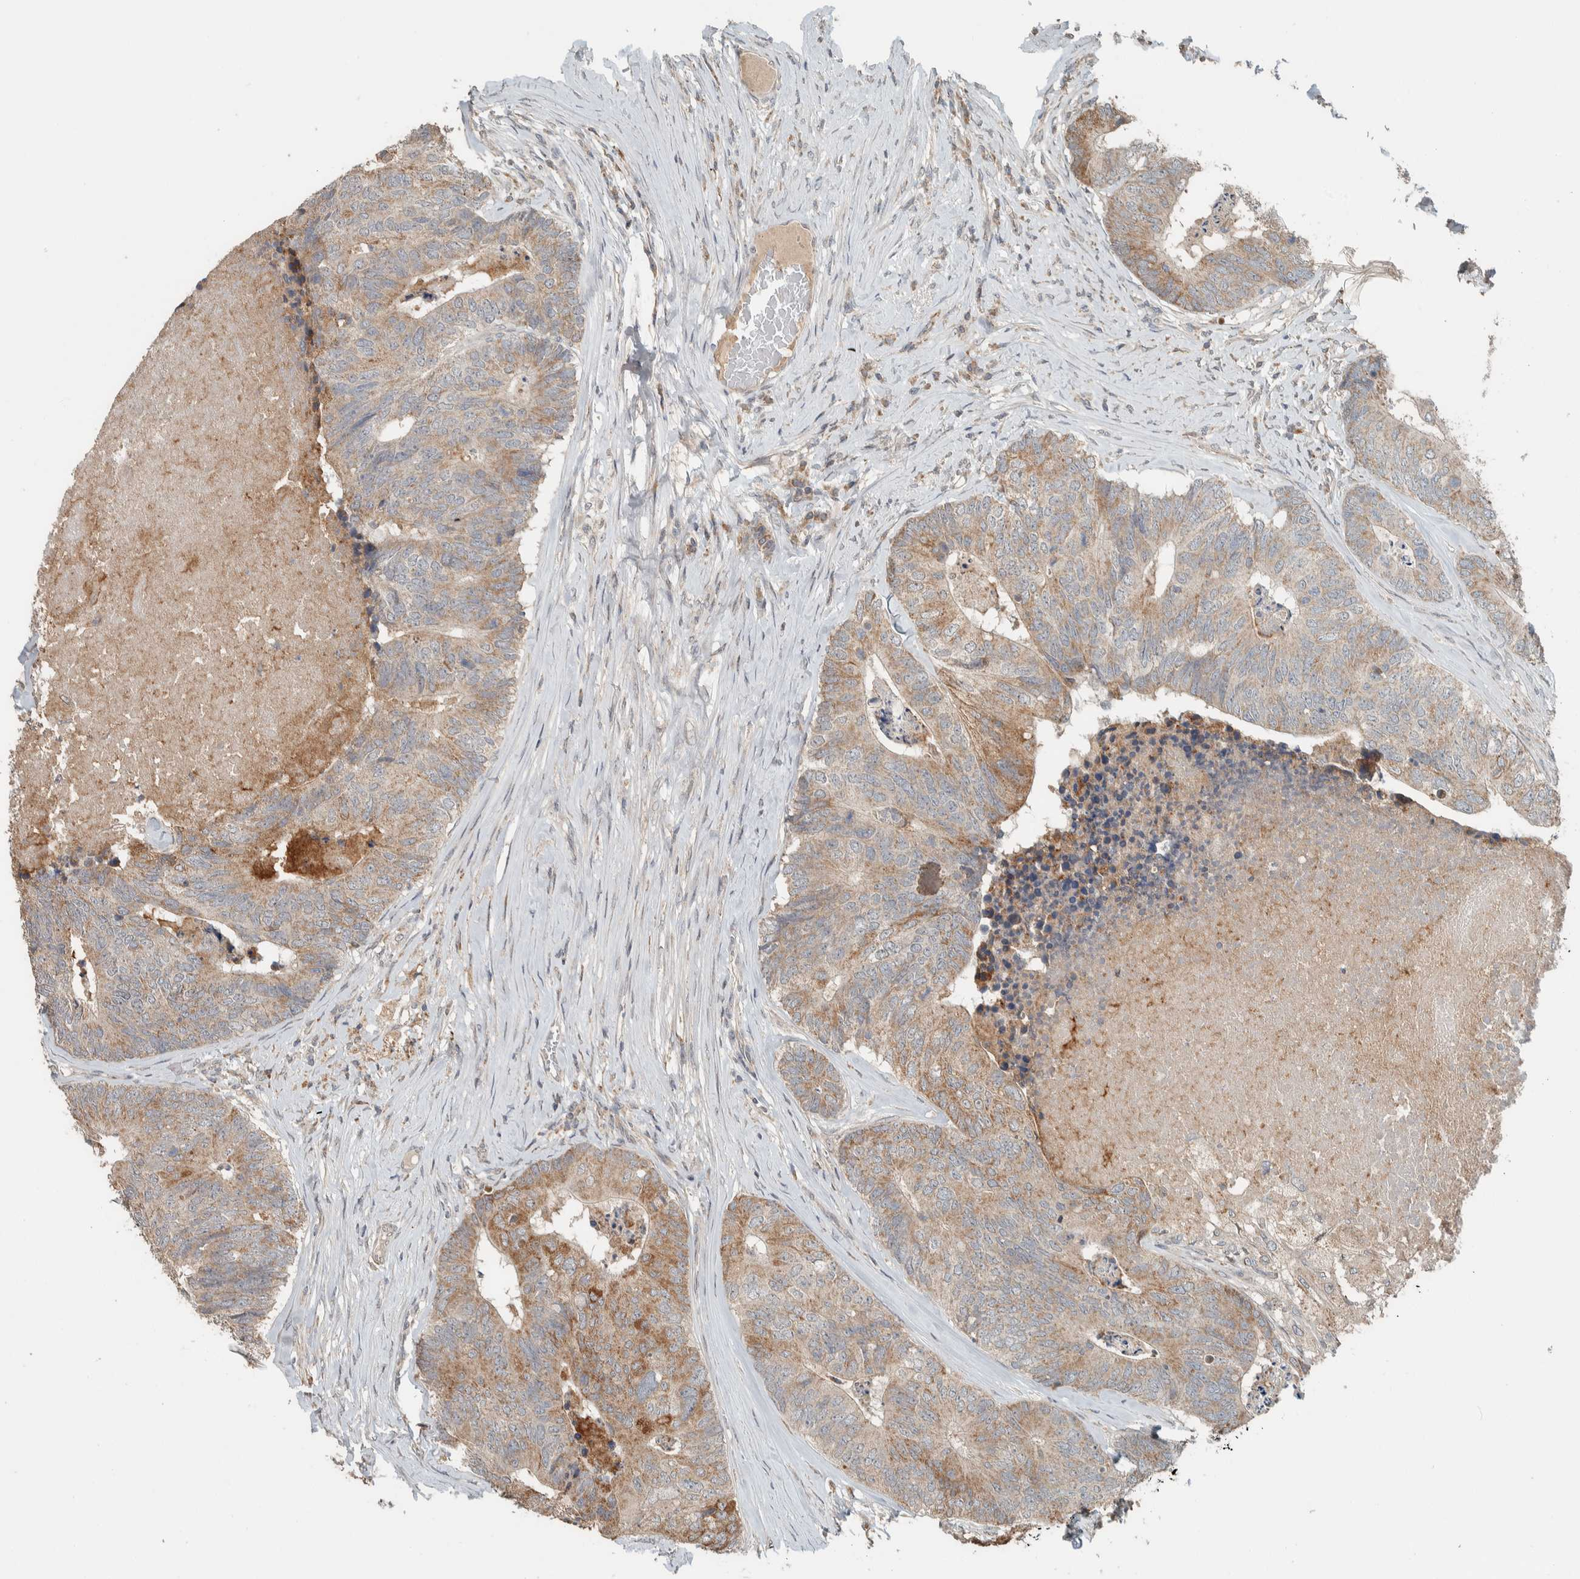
{"staining": {"intensity": "moderate", "quantity": ">75%", "location": "cytoplasmic/membranous"}, "tissue": "colorectal cancer", "cell_type": "Tumor cells", "image_type": "cancer", "snomed": [{"axis": "morphology", "description": "Adenocarcinoma, NOS"}, {"axis": "topography", "description": "Colon"}], "caption": "This photomicrograph displays immunohistochemistry (IHC) staining of human colorectal adenocarcinoma, with medium moderate cytoplasmic/membranous expression in about >75% of tumor cells.", "gene": "NBR1", "patient": {"sex": "female", "age": 67}}